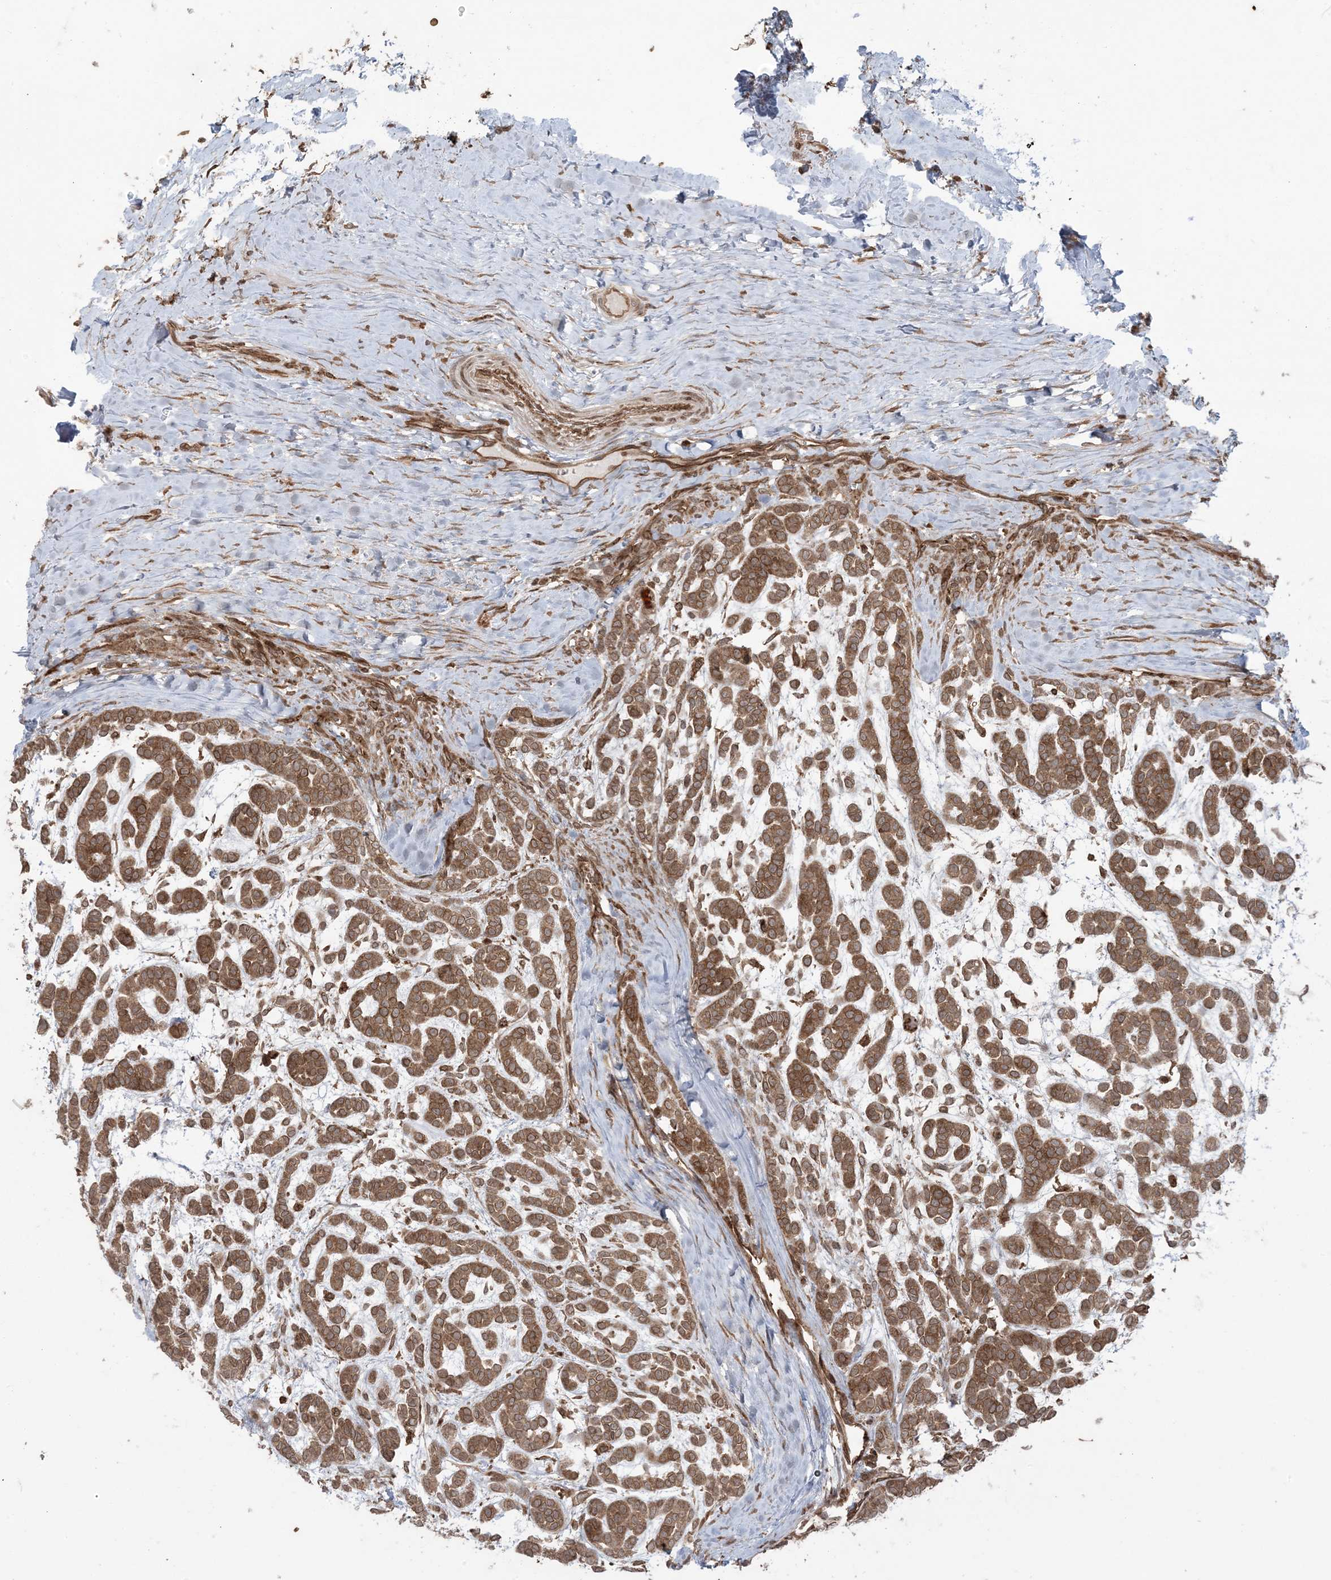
{"staining": {"intensity": "moderate", "quantity": ">75%", "location": "cytoplasmic/membranous"}, "tissue": "head and neck cancer", "cell_type": "Tumor cells", "image_type": "cancer", "snomed": [{"axis": "morphology", "description": "Adenocarcinoma, NOS"}, {"axis": "morphology", "description": "Adenoma, NOS"}, {"axis": "topography", "description": "Head-Neck"}], "caption": "Head and neck cancer tissue shows moderate cytoplasmic/membranous staining in approximately >75% of tumor cells, visualized by immunohistochemistry.", "gene": "DDX19B", "patient": {"sex": "female", "age": 55}}